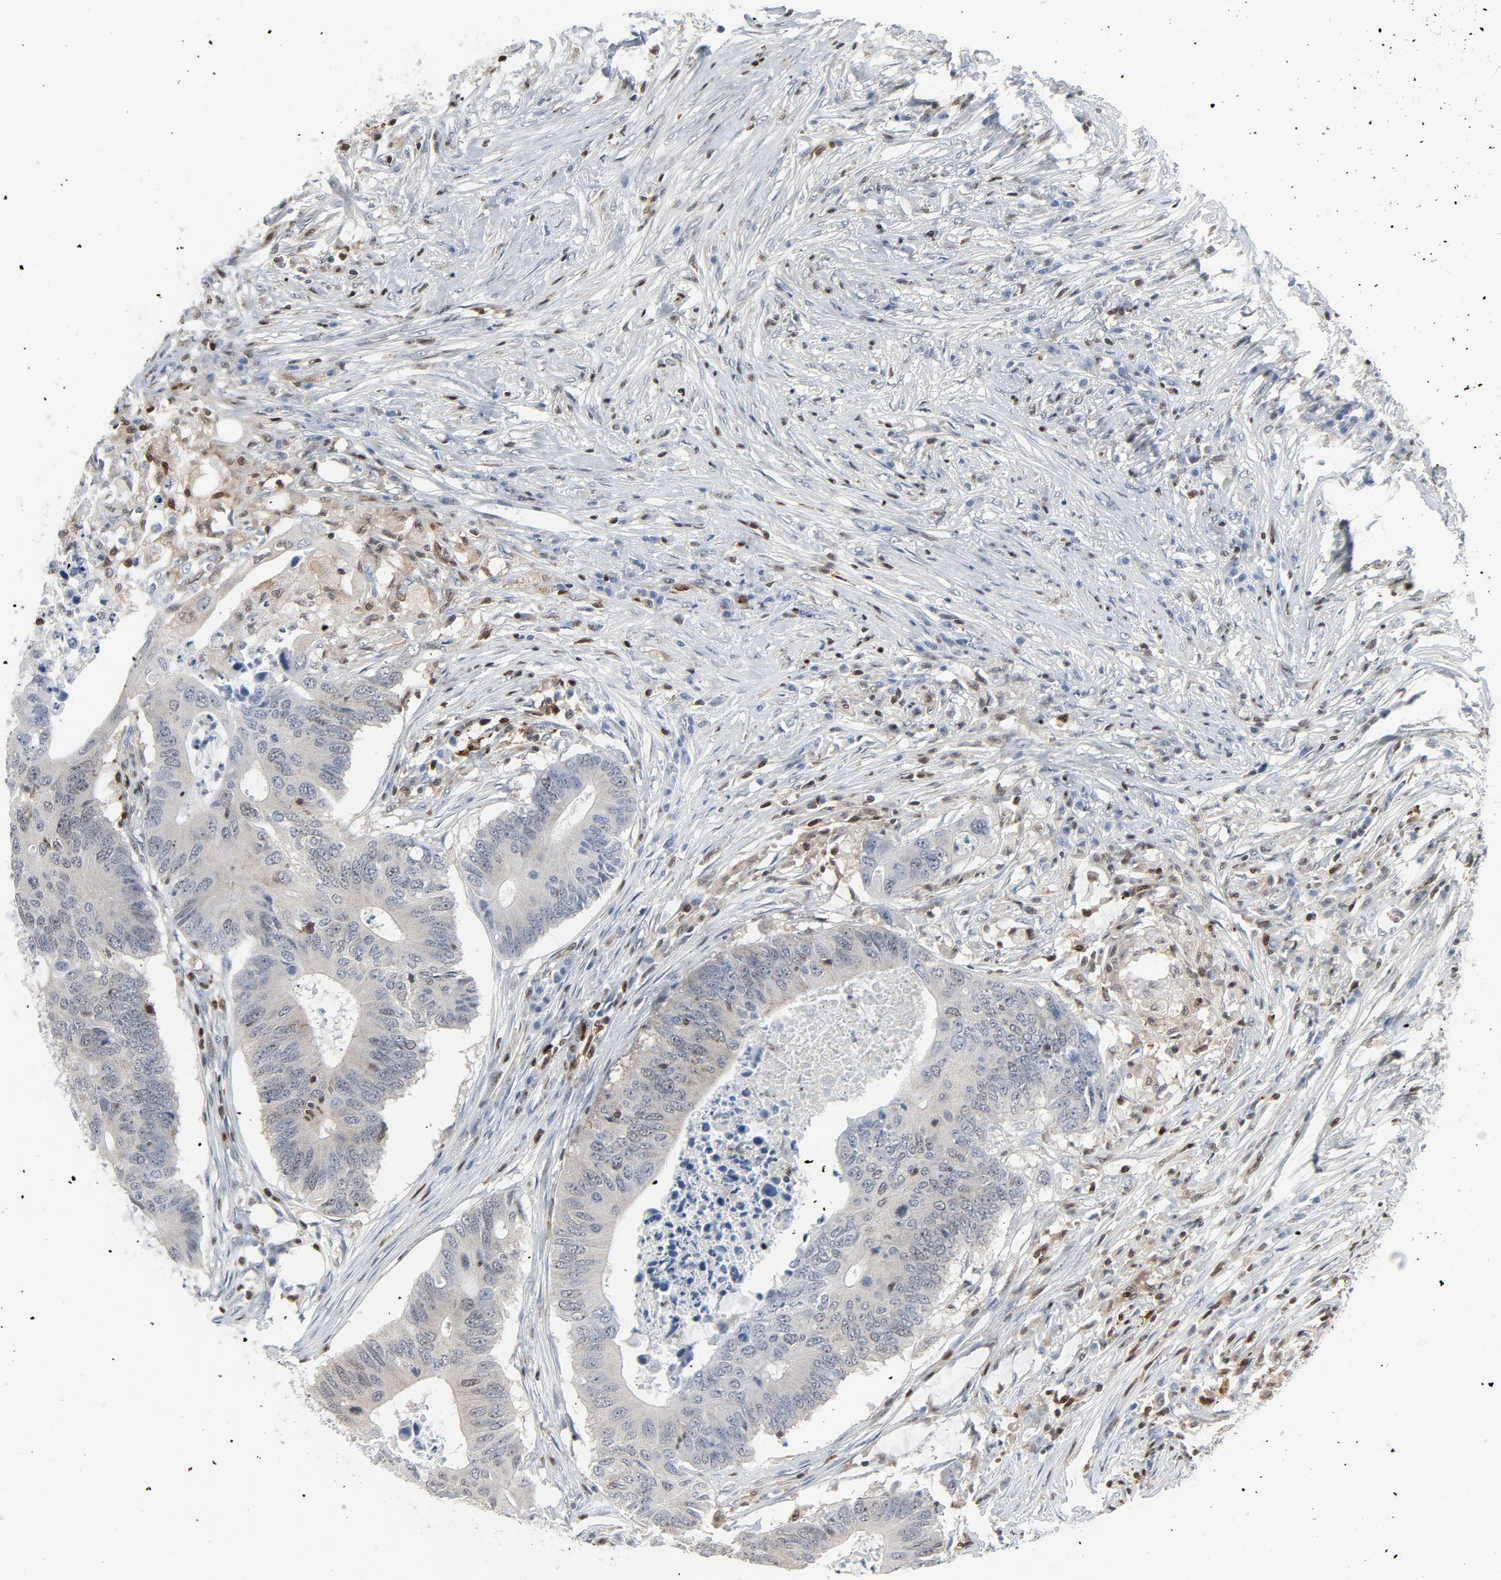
{"staining": {"intensity": "weak", "quantity": "<25%", "location": "cytoplasmic/membranous,nuclear"}, "tissue": "colorectal cancer", "cell_type": "Tumor cells", "image_type": "cancer", "snomed": [{"axis": "morphology", "description": "Adenocarcinoma, NOS"}, {"axis": "topography", "description": "Colon"}], "caption": "Immunohistochemistry (IHC) image of neoplastic tissue: colorectal cancer (adenocarcinoma) stained with DAB (3,3'-diaminobenzidine) demonstrates no significant protein staining in tumor cells.", "gene": "STAT5A", "patient": {"sex": "male", "age": 71}}